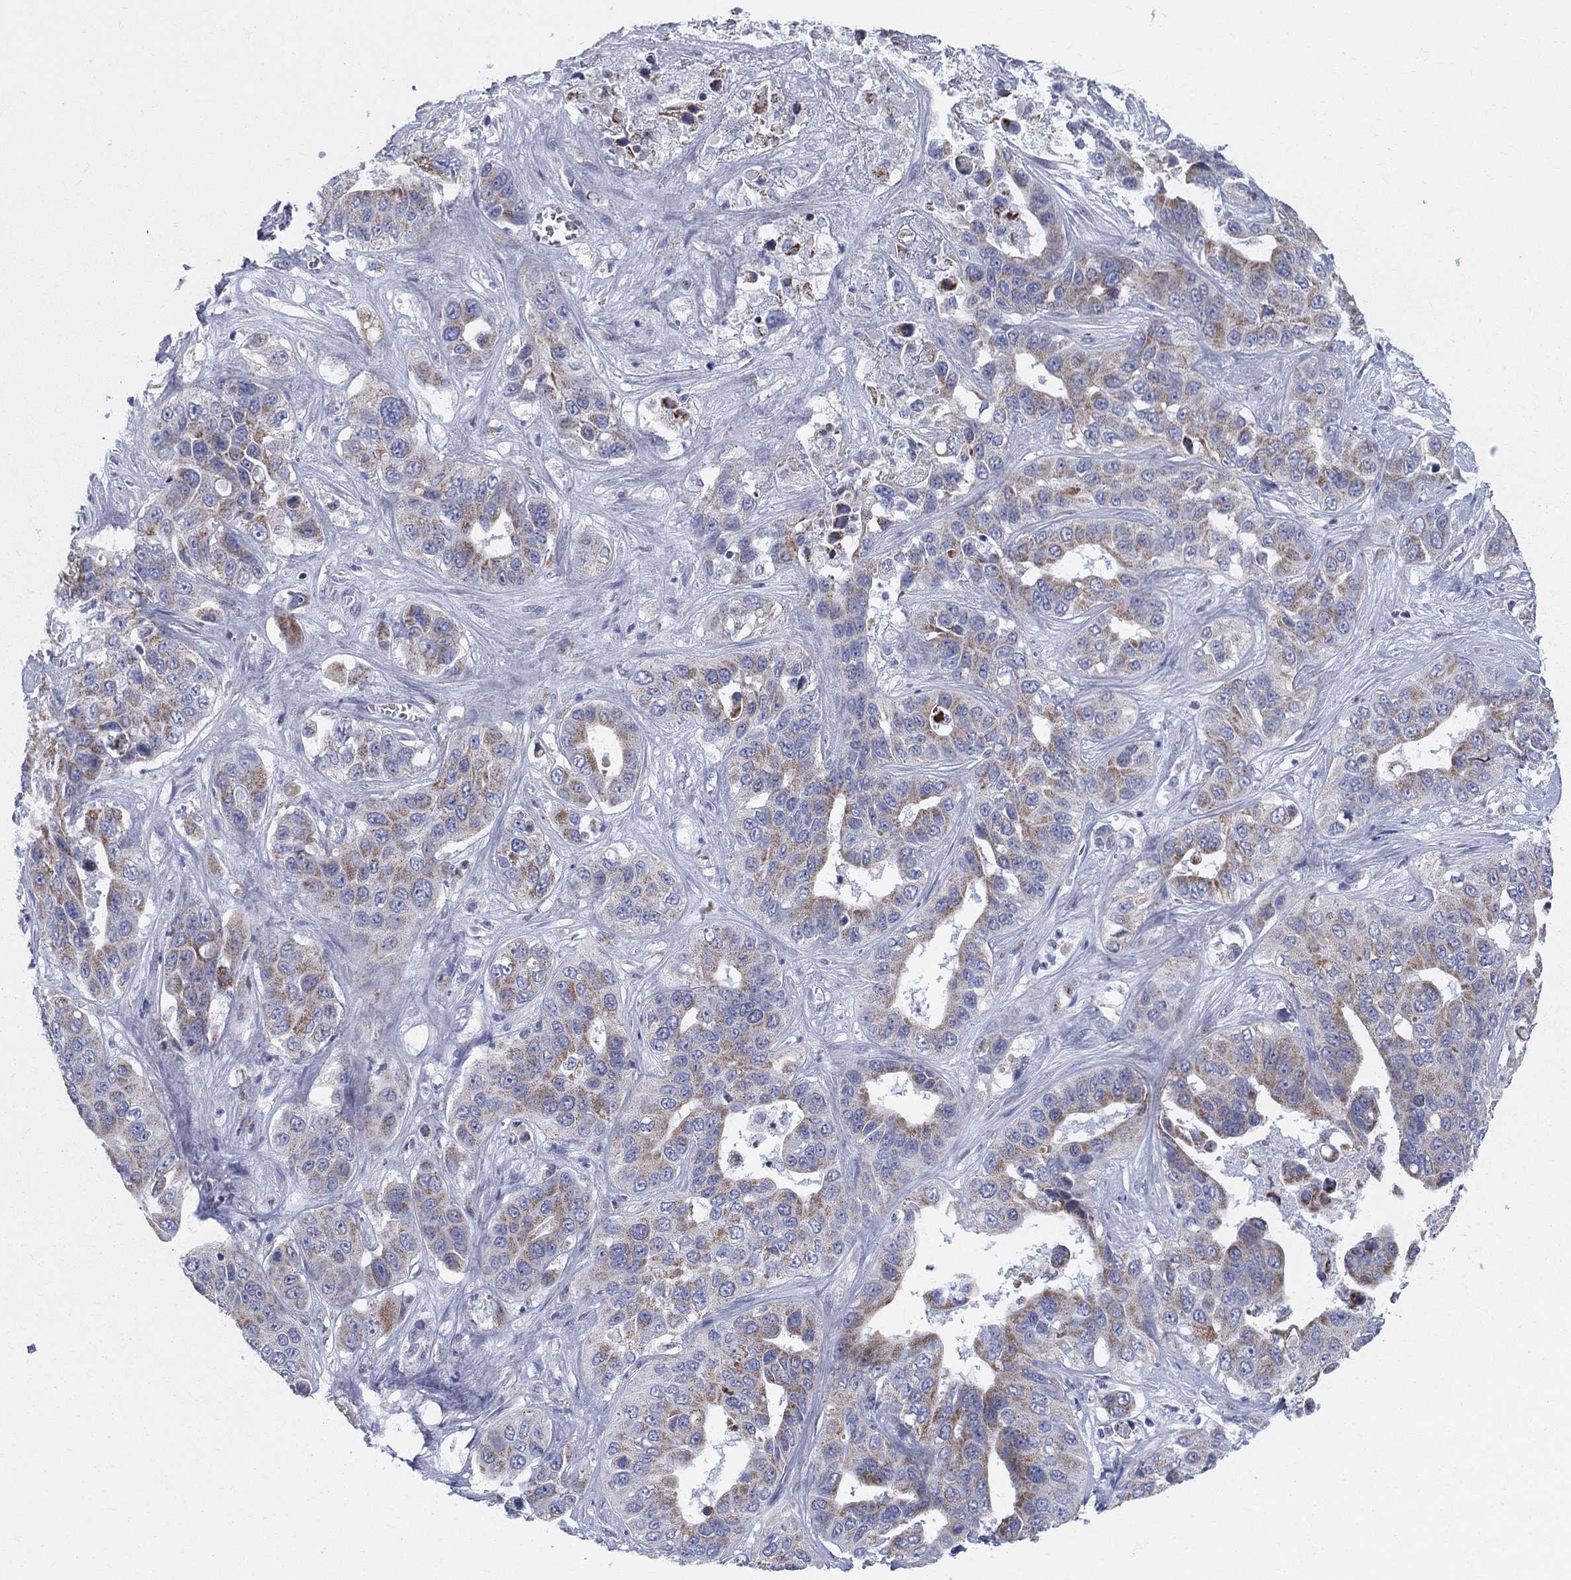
{"staining": {"intensity": "moderate", "quantity": ">75%", "location": "cytoplasmic/membranous"}, "tissue": "liver cancer", "cell_type": "Tumor cells", "image_type": "cancer", "snomed": [{"axis": "morphology", "description": "Cholangiocarcinoma"}, {"axis": "topography", "description": "Liver"}], "caption": "Cholangiocarcinoma (liver) stained for a protein (brown) displays moderate cytoplasmic/membranous positive expression in about >75% of tumor cells.", "gene": "KISS1R", "patient": {"sex": "female", "age": 52}}